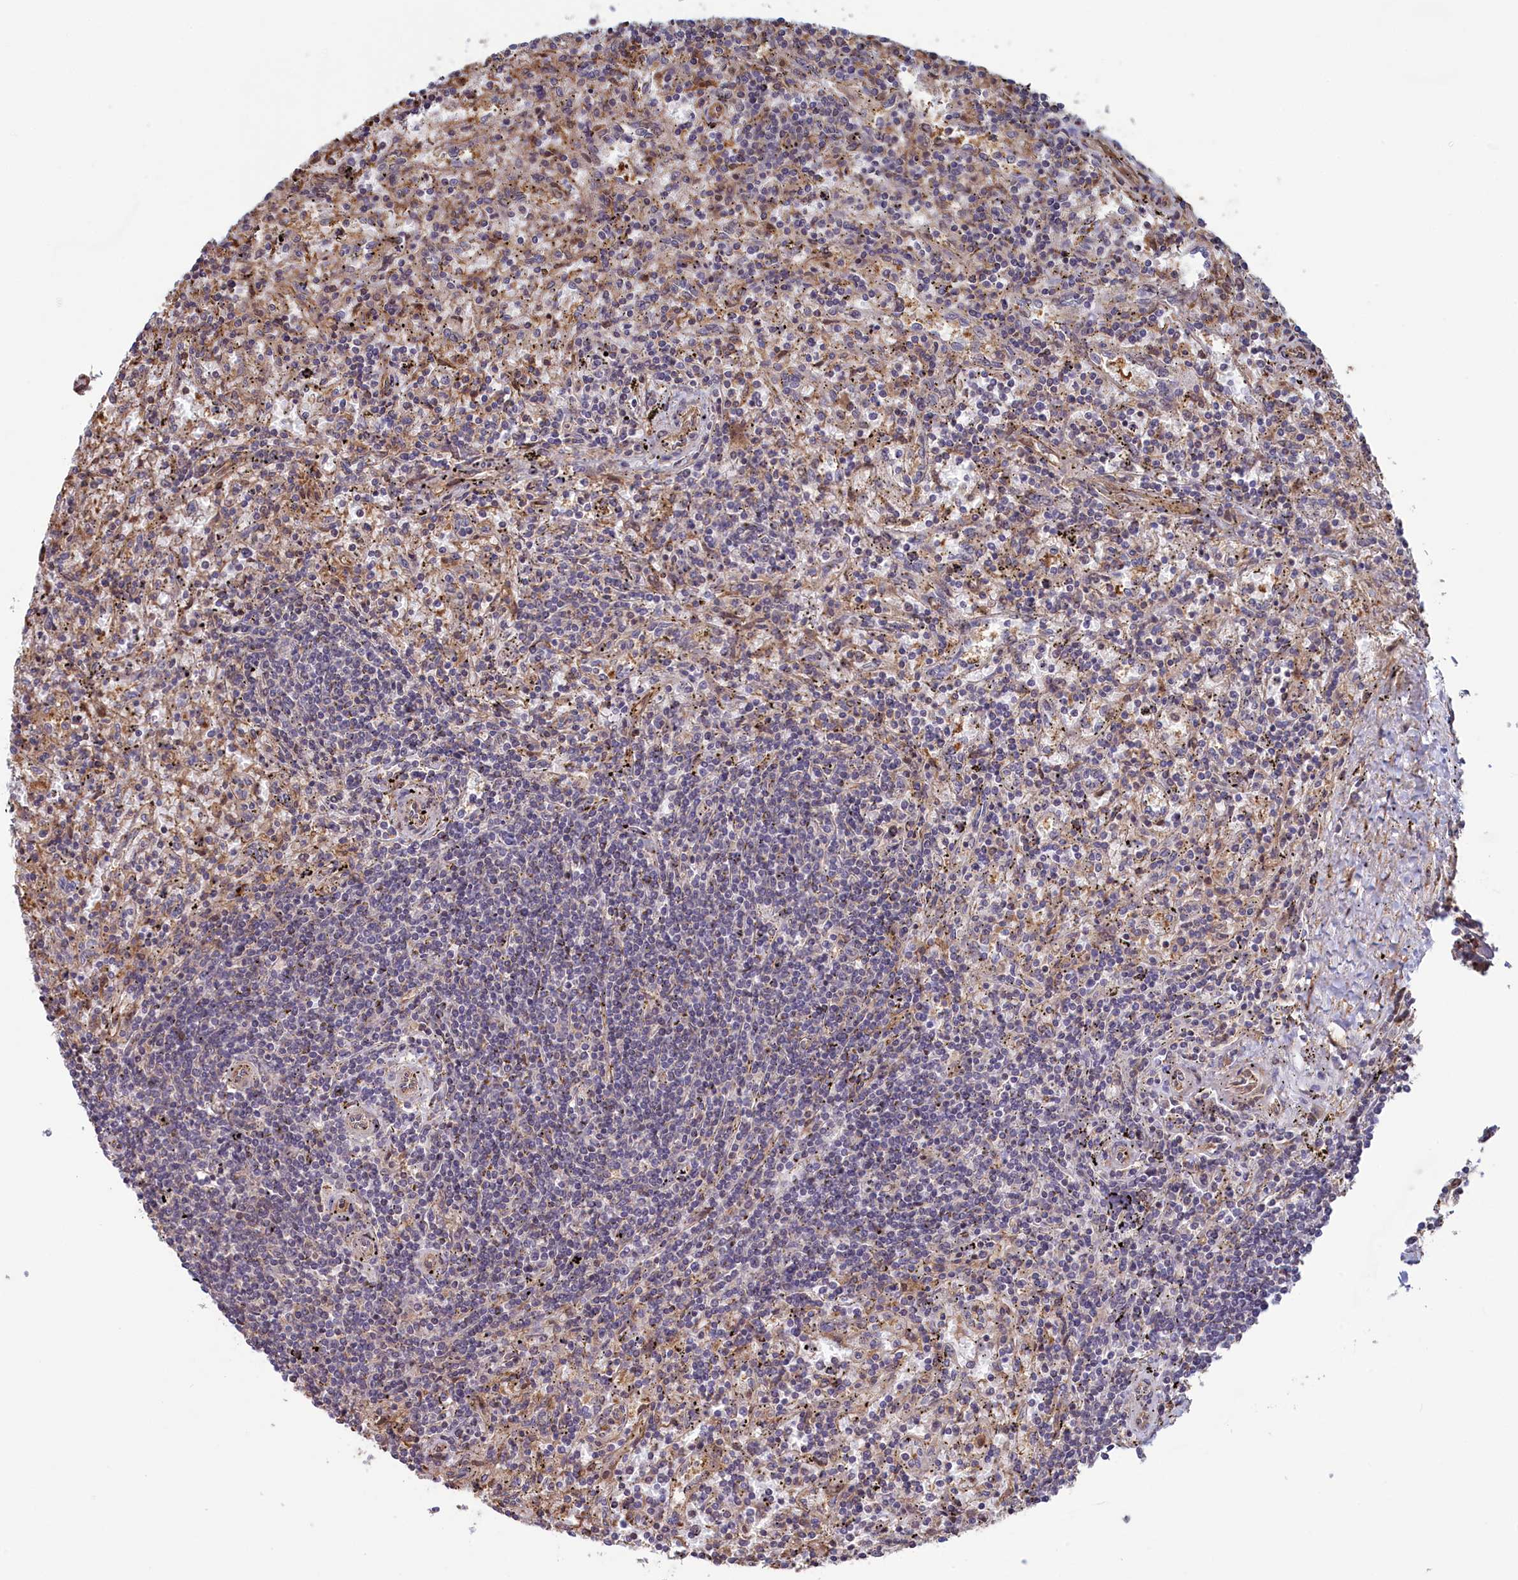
{"staining": {"intensity": "weak", "quantity": "<25%", "location": "cytoplasmic/membranous"}, "tissue": "lymphoma", "cell_type": "Tumor cells", "image_type": "cancer", "snomed": [{"axis": "morphology", "description": "Malignant lymphoma, non-Hodgkin's type, Low grade"}, {"axis": "topography", "description": "Spleen"}], "caption": "DAB (3,3'-diaminobenzidine) immunohistochemical staining of lymphoma demonstrates no significant staining in tumor cells.", "gene": "RILPL1", "patient": {"sex": "male", "age": 76}}